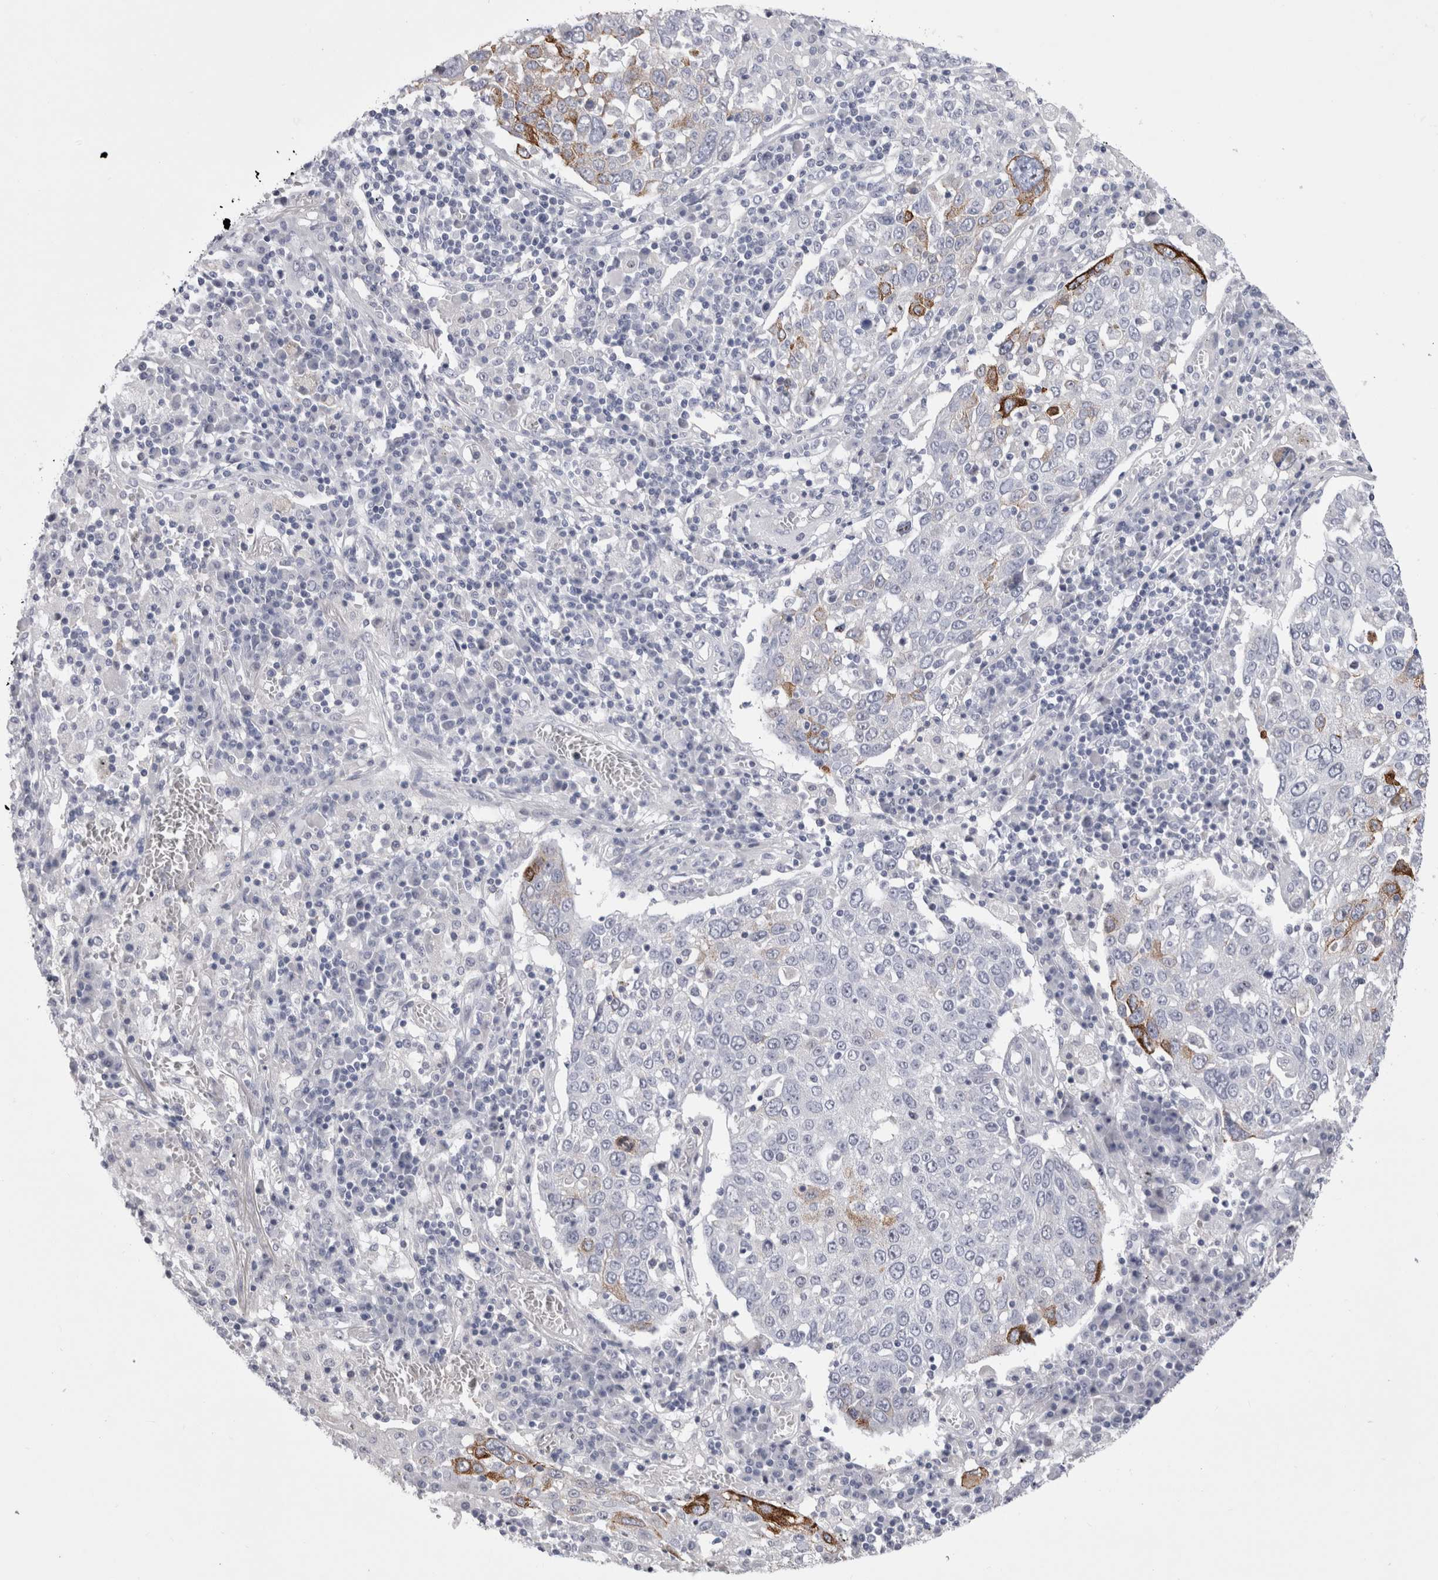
{"staining": {"intensity": "strong", "quantity": "<25%", "location": "cytoplasmic/membranous"}, "tissue": "lung cancer", "cell_type": "Tumor cells", "image_type": "cancer", "snomed": [{"axis": "morphology", "description": "Squamous cell carcinoma, NOS"}, {"axis": "topography", "description": "Lung"}], "caption": "A brown stain highlights strong cytoplasmic/membranous staining of a protein in human lung cancer (squamous cell carcinoma) tumor cells. (Brightfield microscopy of DAB IHC at high magnification).", "gene": "PWP2", "patient": {"sex": "male", "age": 65}}